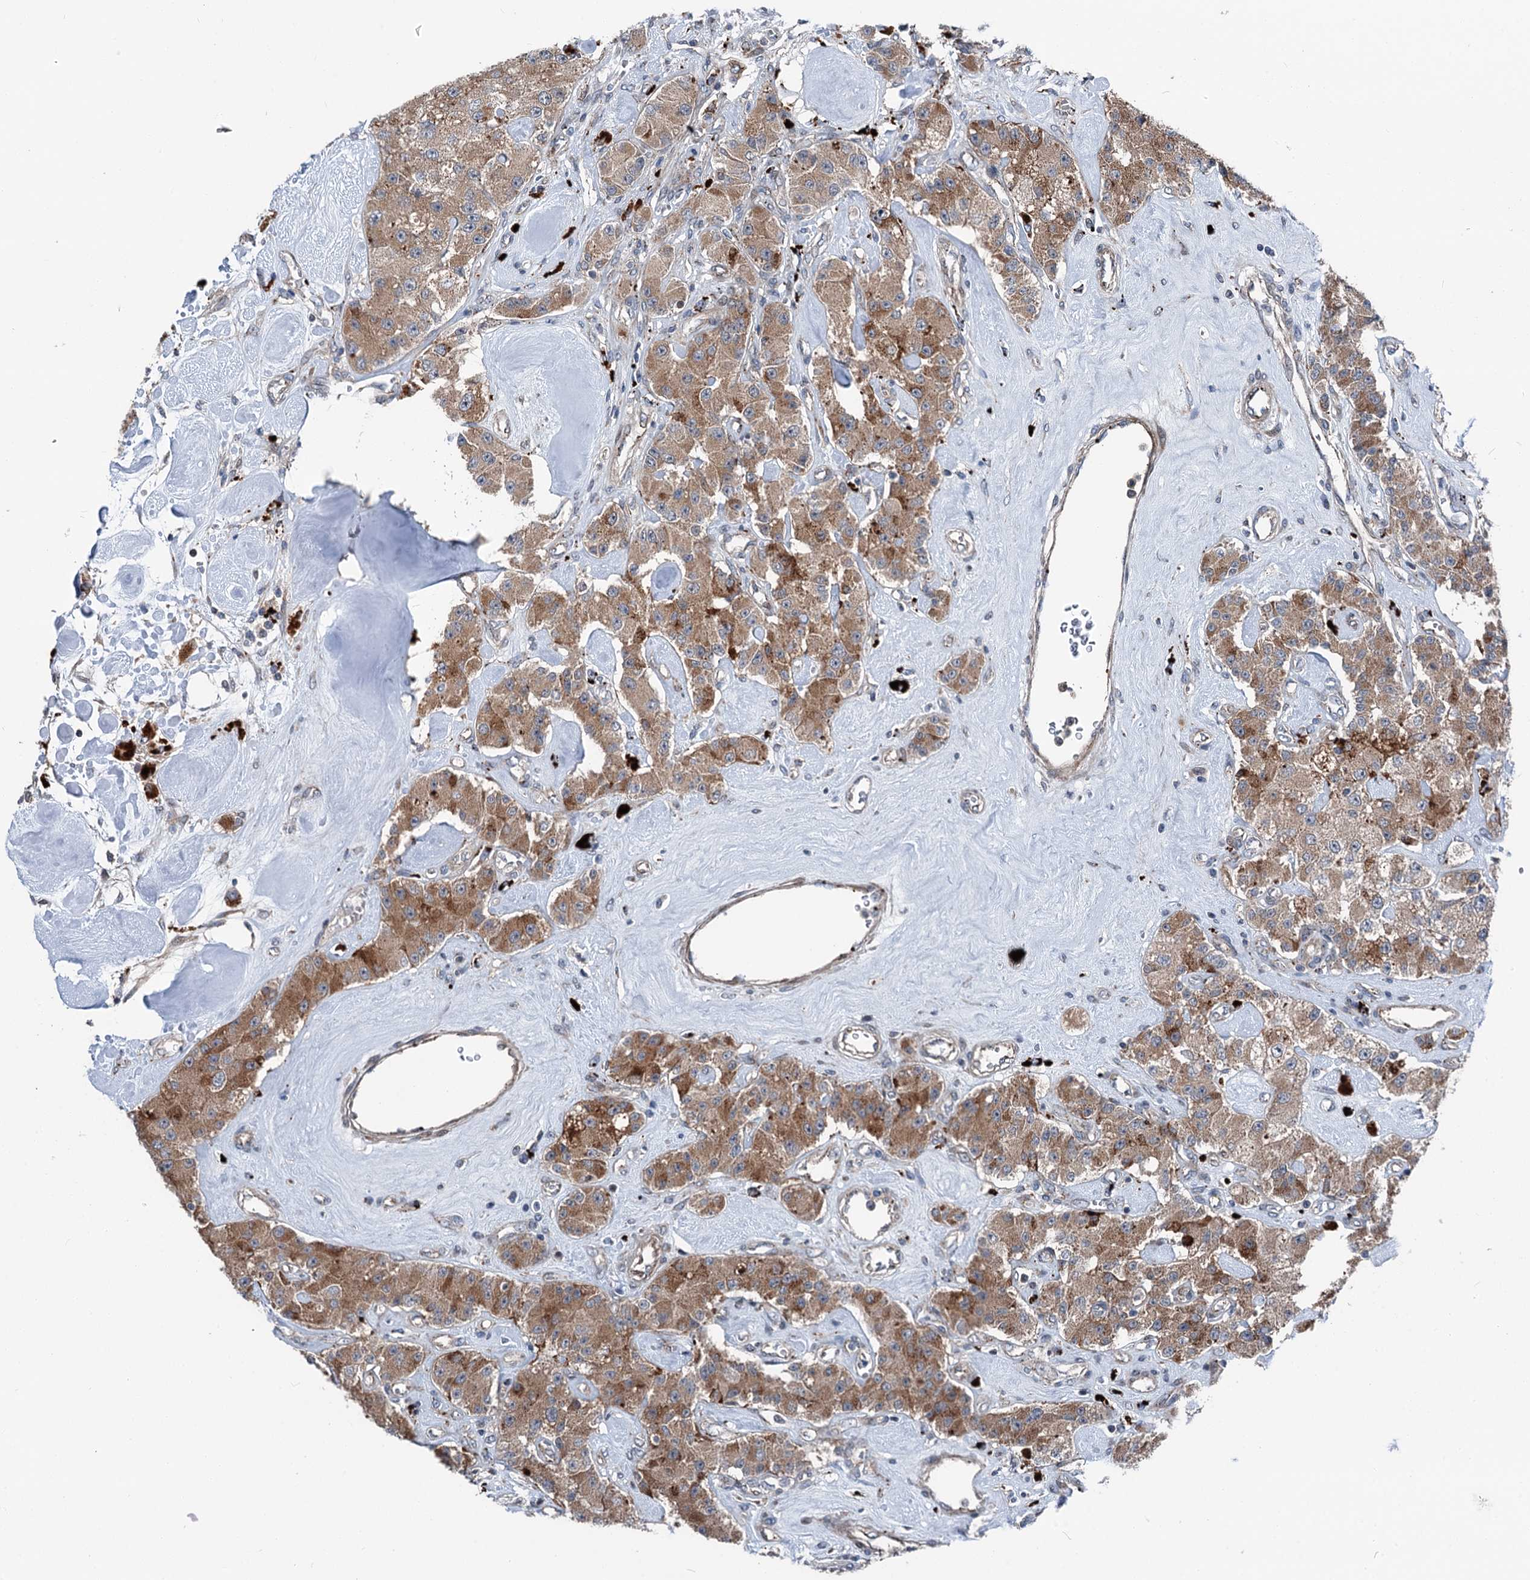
{"staining": {"intensity": "moderate", "quantity": ">75%", "location": "cytoplasmic/membranous"}, "tissue": "carcinoid", "cell_type": "Tumor cells", "image_type": "cancer", "snomed": [{"axis": "morphology", "description": "Carcinoid, malignant, NOS"}, {"axis": "topography", "description": "Pancreas"}], "caption": "Immunohistochemistry (IHC) of human carcinoid (malignant) demonstrates medium levels of moderate cytoplasmic/membranous positivity in approximately >75% of tumor cells. (DAB IHC, brown staining for protein, blue staining for nuclei).", "gene": "POLR1D", "patient": {"sex": "male", "age": 41}}